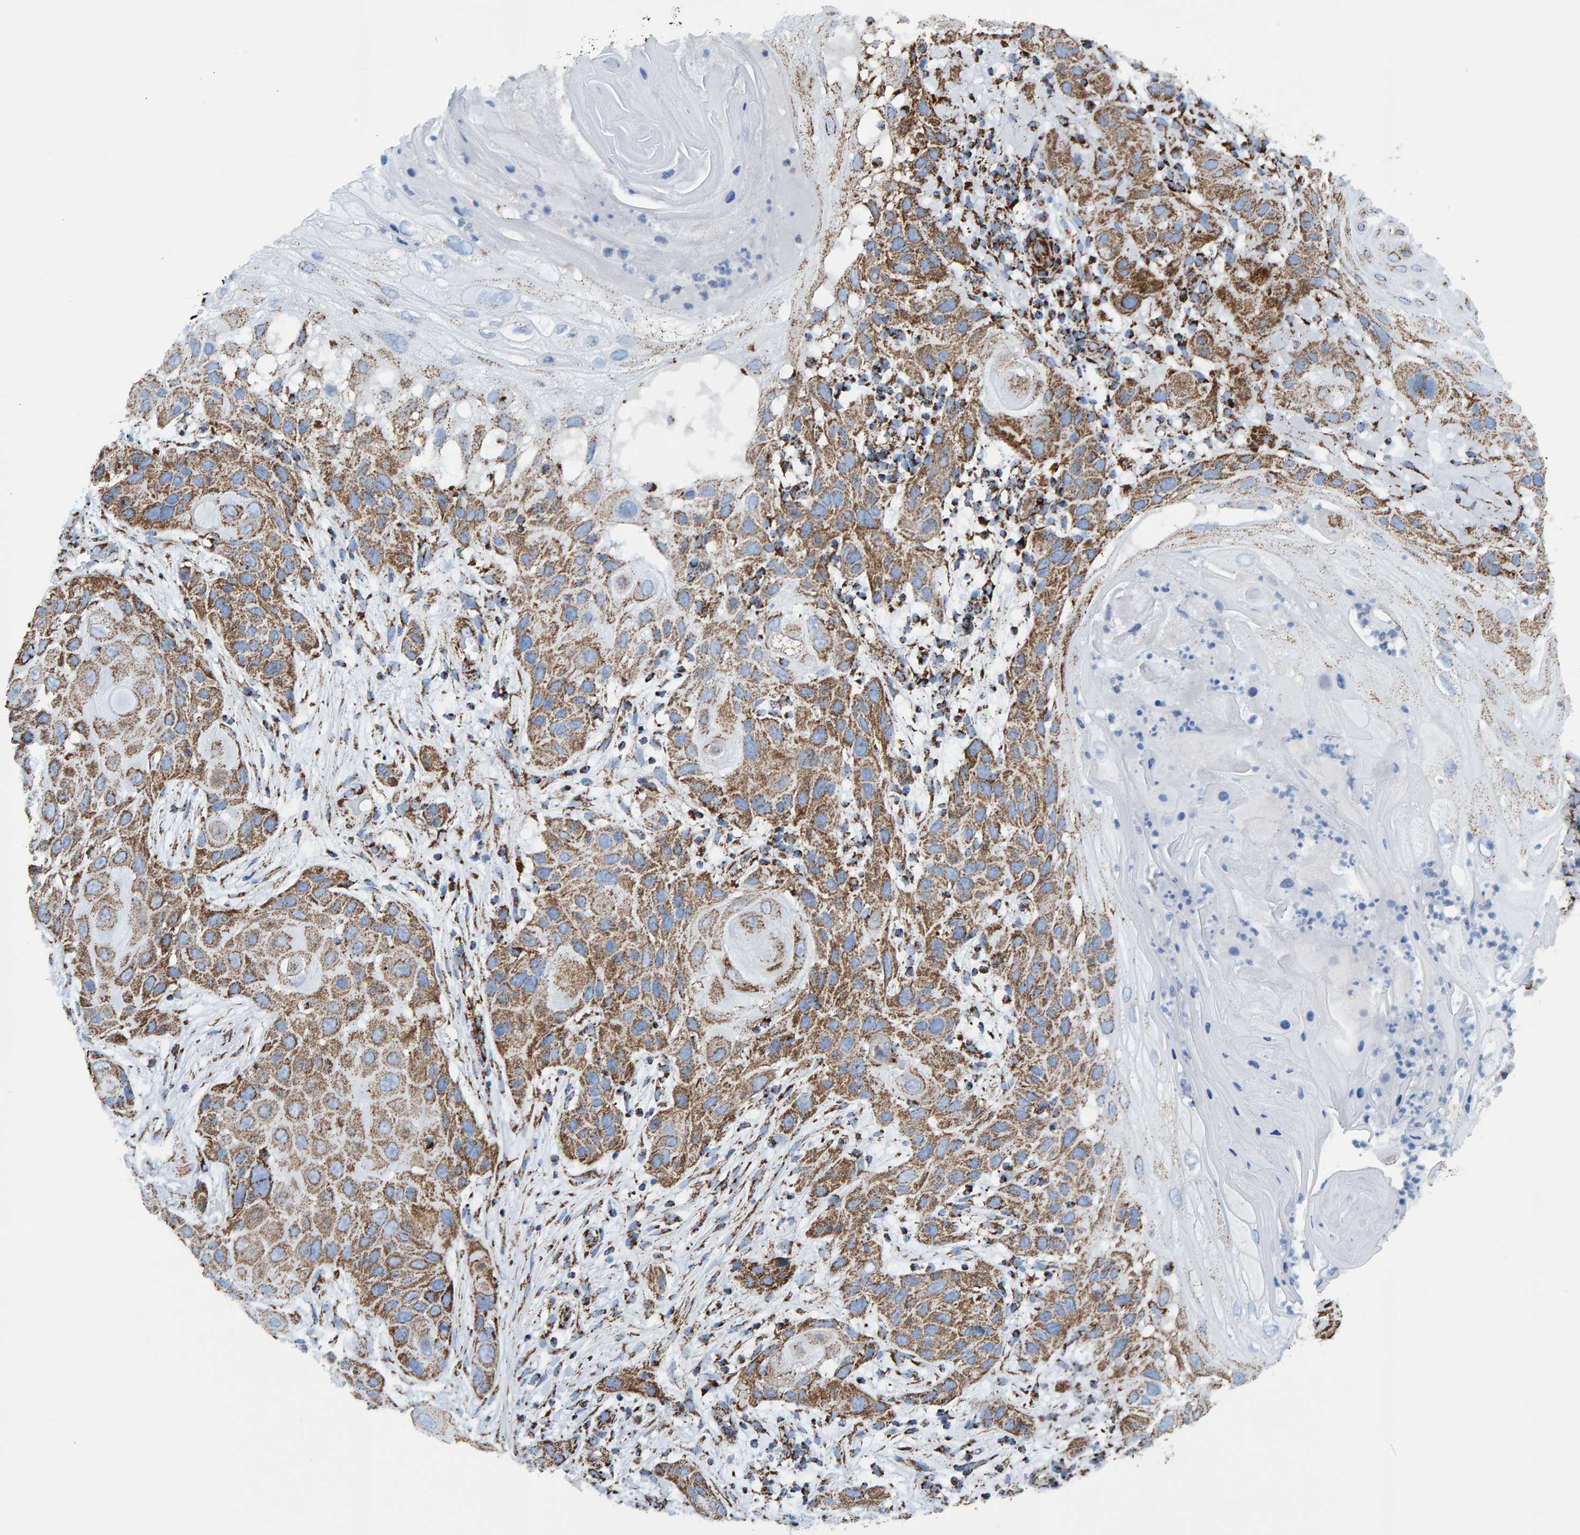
{"staining": {"intensity": "moderate", "quantity": ">75%", "location": "cytoplasmic/membranous"}, "tissue": "skin cancer", "cell_type": "Tumor cells", "image_type": "cancer", "snomed": [{"axis": "morphology", "description": "Squamous cell carcinoma, NOS"}, {"axis": "topography", "description": "Skin"}], "caption": "A brown stain highlights moderate cytoplasmic/membranous staining of a protein in skin squamous cell carcinoma tumor cells. Nuclei are stained in blue.", "gene": "ENSG00000262660", "patient": {"sex": "female", "age": 96}}